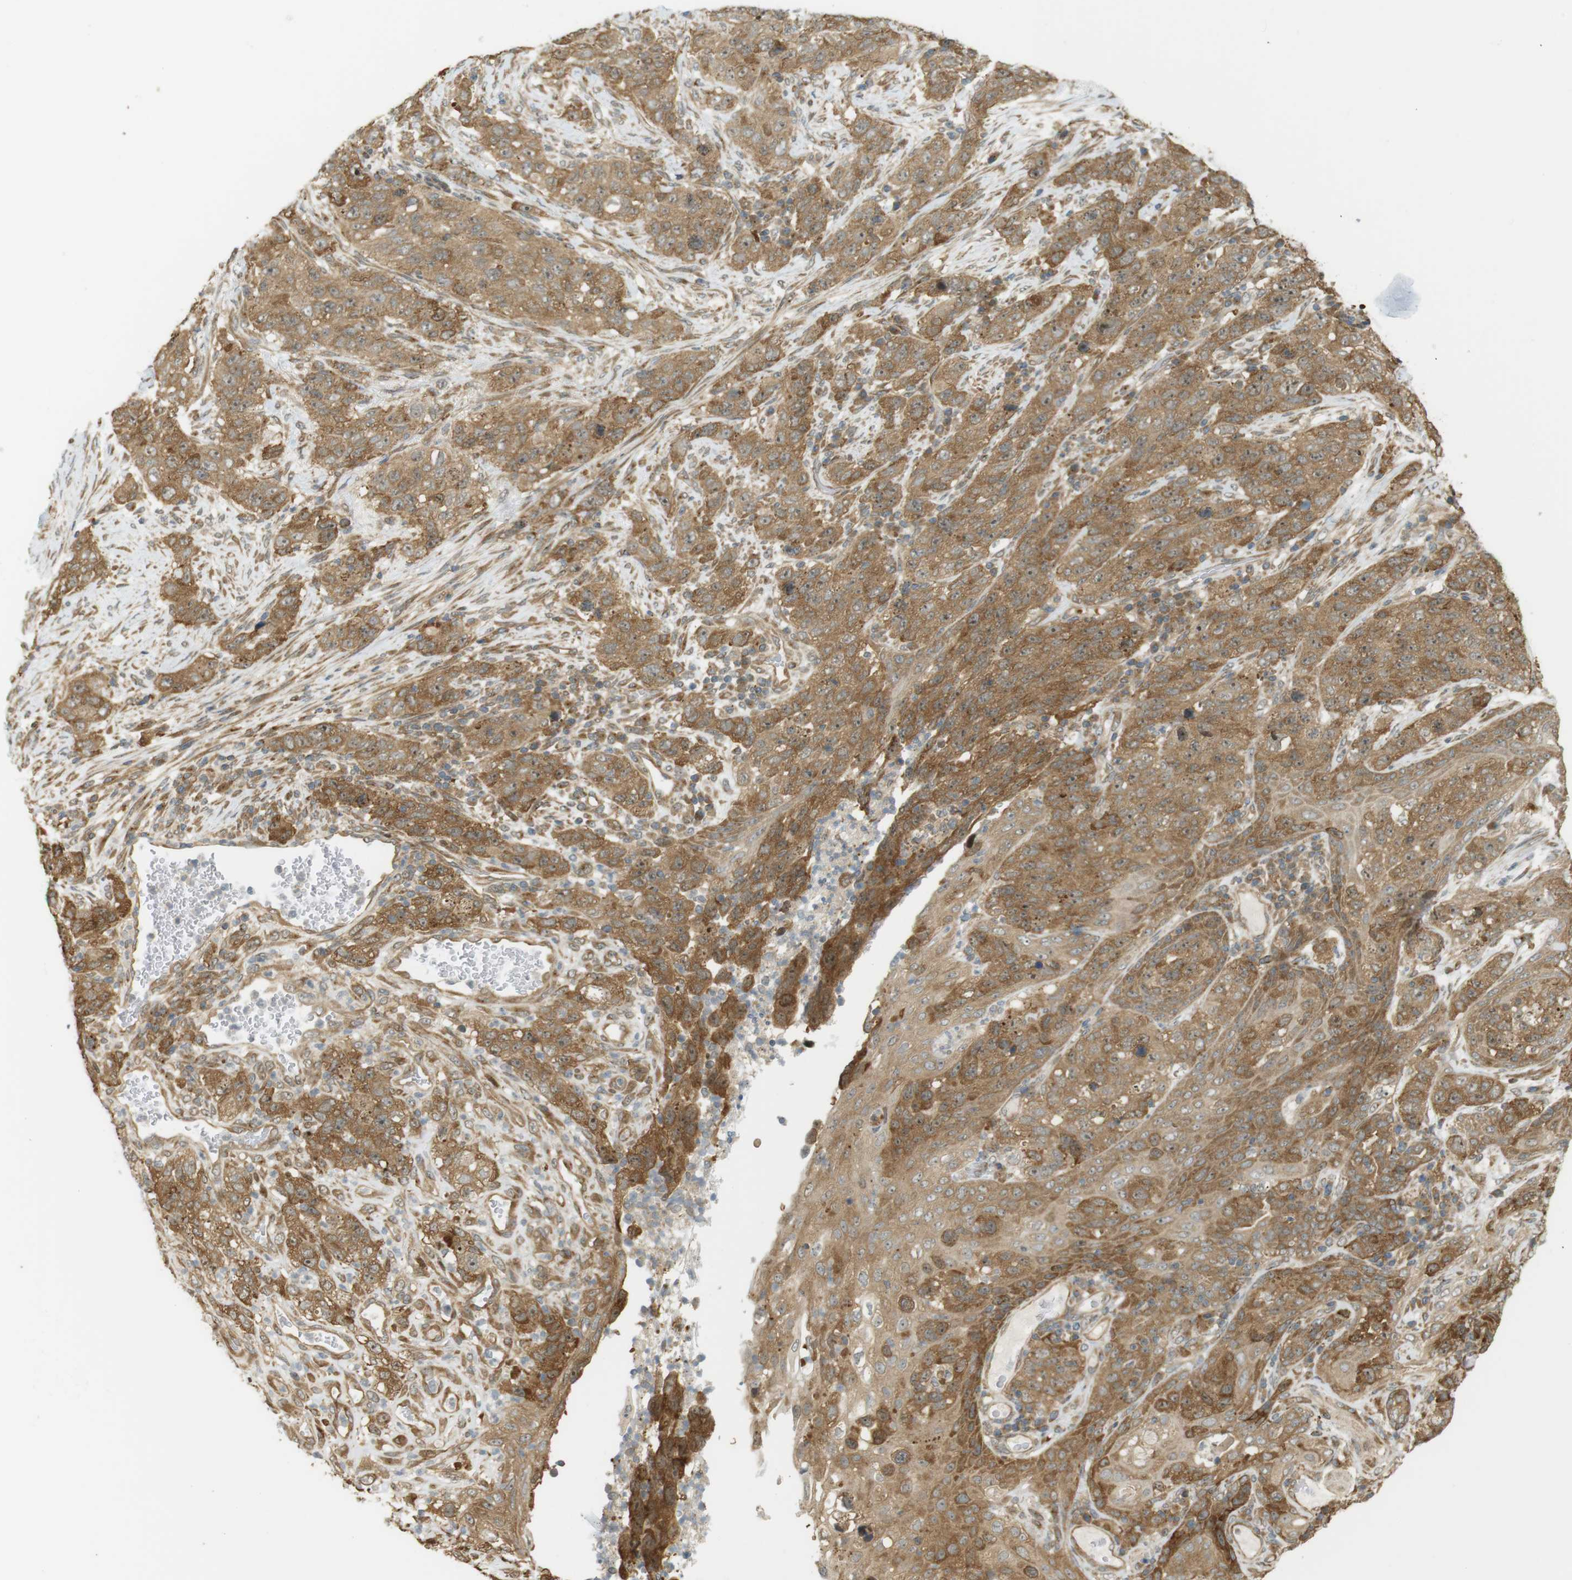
{"staining": {"intensity": "moderate", "quantity": ">75%", "location": "cytoplasmic/membranous,nuclear"}, "tissue": "stomach cancer", "cell_type": "Tumor cells", "image_type": "cancer", "snomed": [{"axis": "morphology", "description": "Adenocarcinoma, NOS"}, {"axis": "topography", "description": "Stomach"}], "caption": "A photomicrograph of human stomach adenocarcinoma stained for a protein demonstrates moderate cytoplasmic/membranous and nuclear brown staining in tumor cells.", "gene": "PA2G4", "patient": {"sex": "male", "age": 48}}